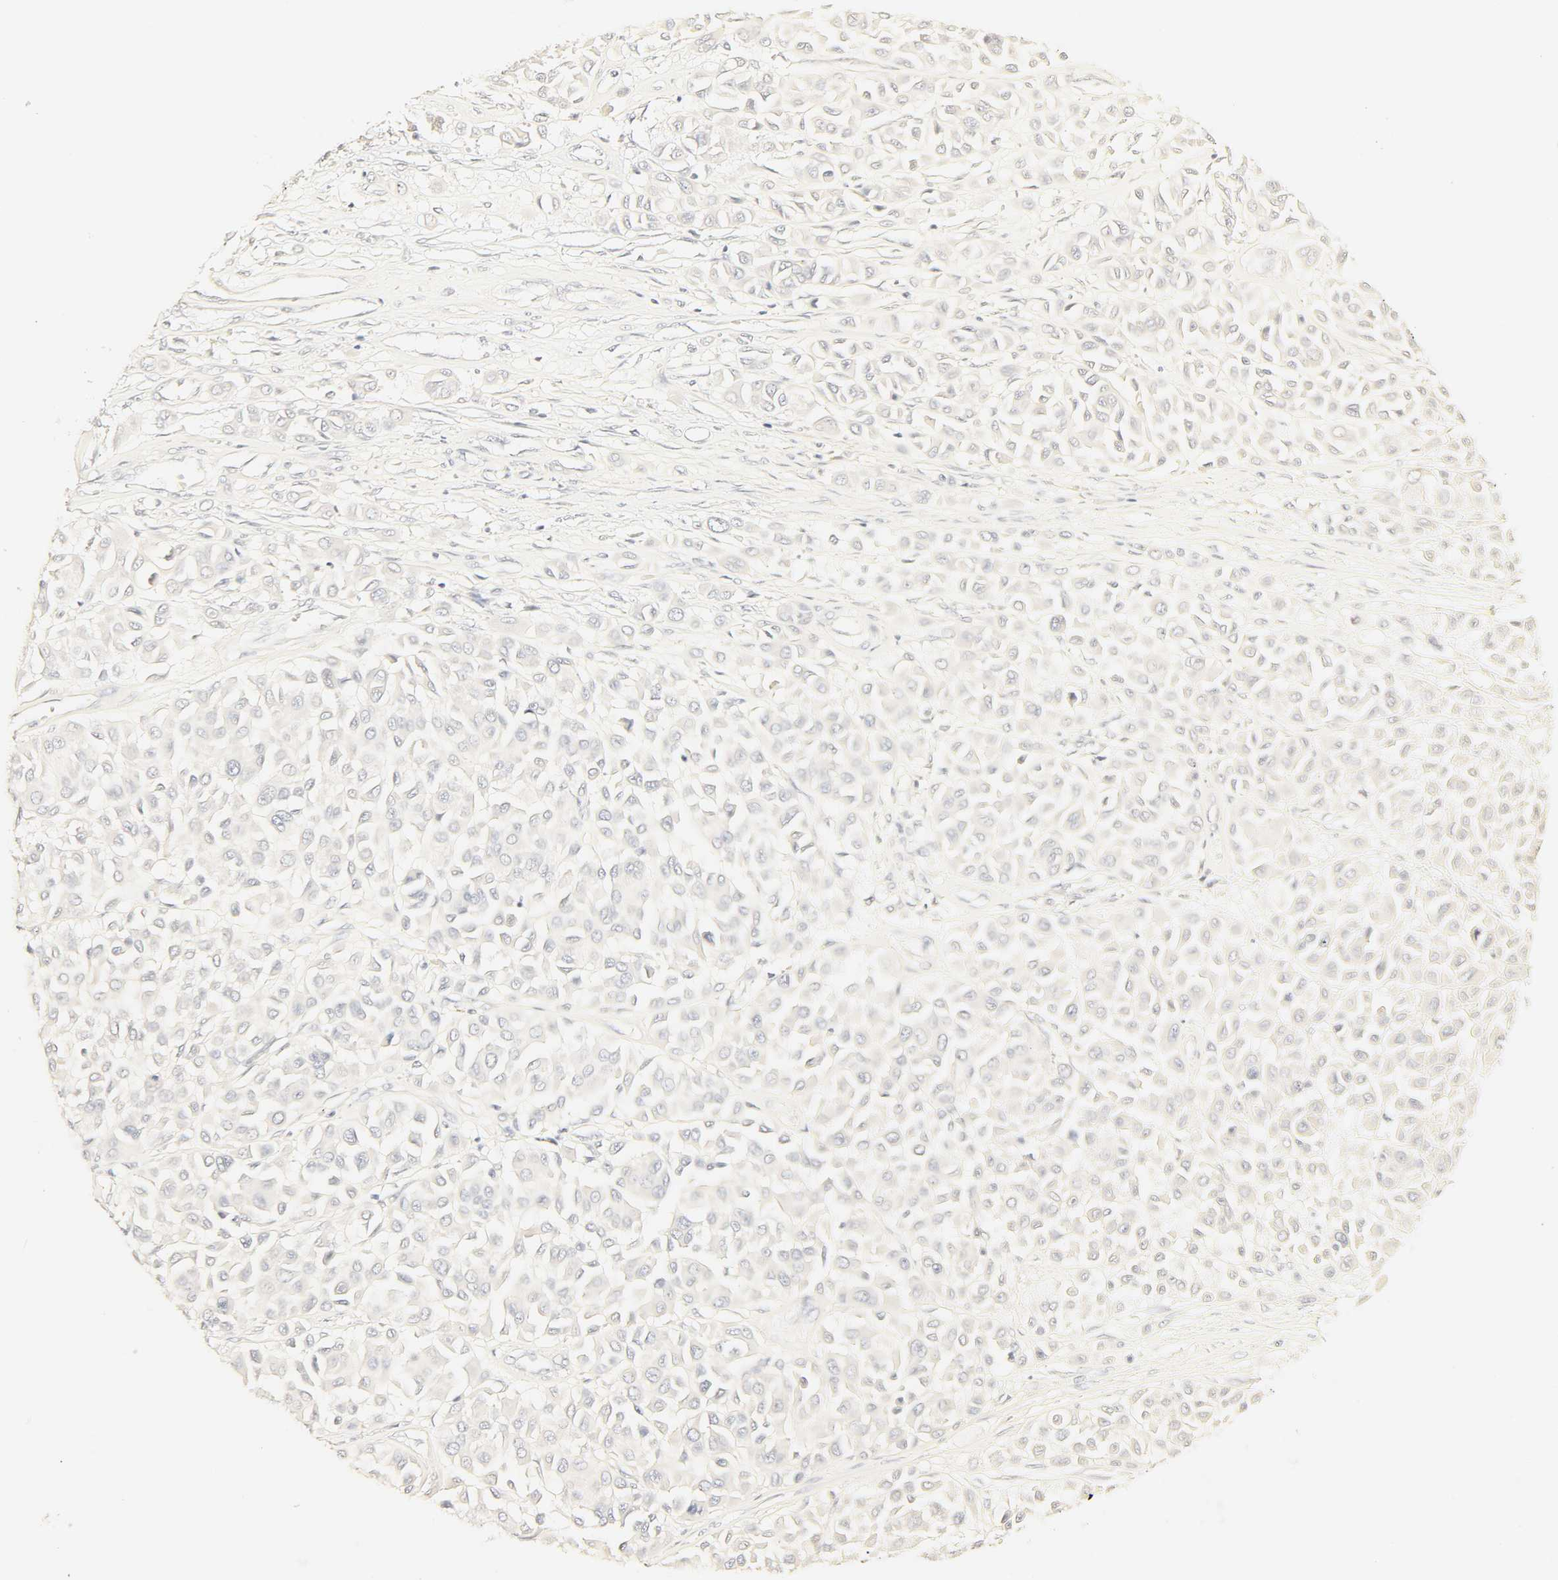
{"staining": {"intensity": "negative", "quantity": "none", "location": "none"}, "tissue": "melanoma", "cell_type": "Tumor cells", "image_type": "cancer", "snomed": [{"axis": "morphology", "description": "Malignant melanoma, Metastatic site"}, {"axis": "topography", "description": "Soft tissue"}], "caption": "IHC micrograph of neoplastic tissue: human melanoma stained with DAB displays no significant protein staining in tumor cells. The staining is performed using DAB brown chromogen with nuclei counter-stained in using hematoxylin.", "gene": "SLCO1B3", "patient": {"sex": "male", "age": 41}}